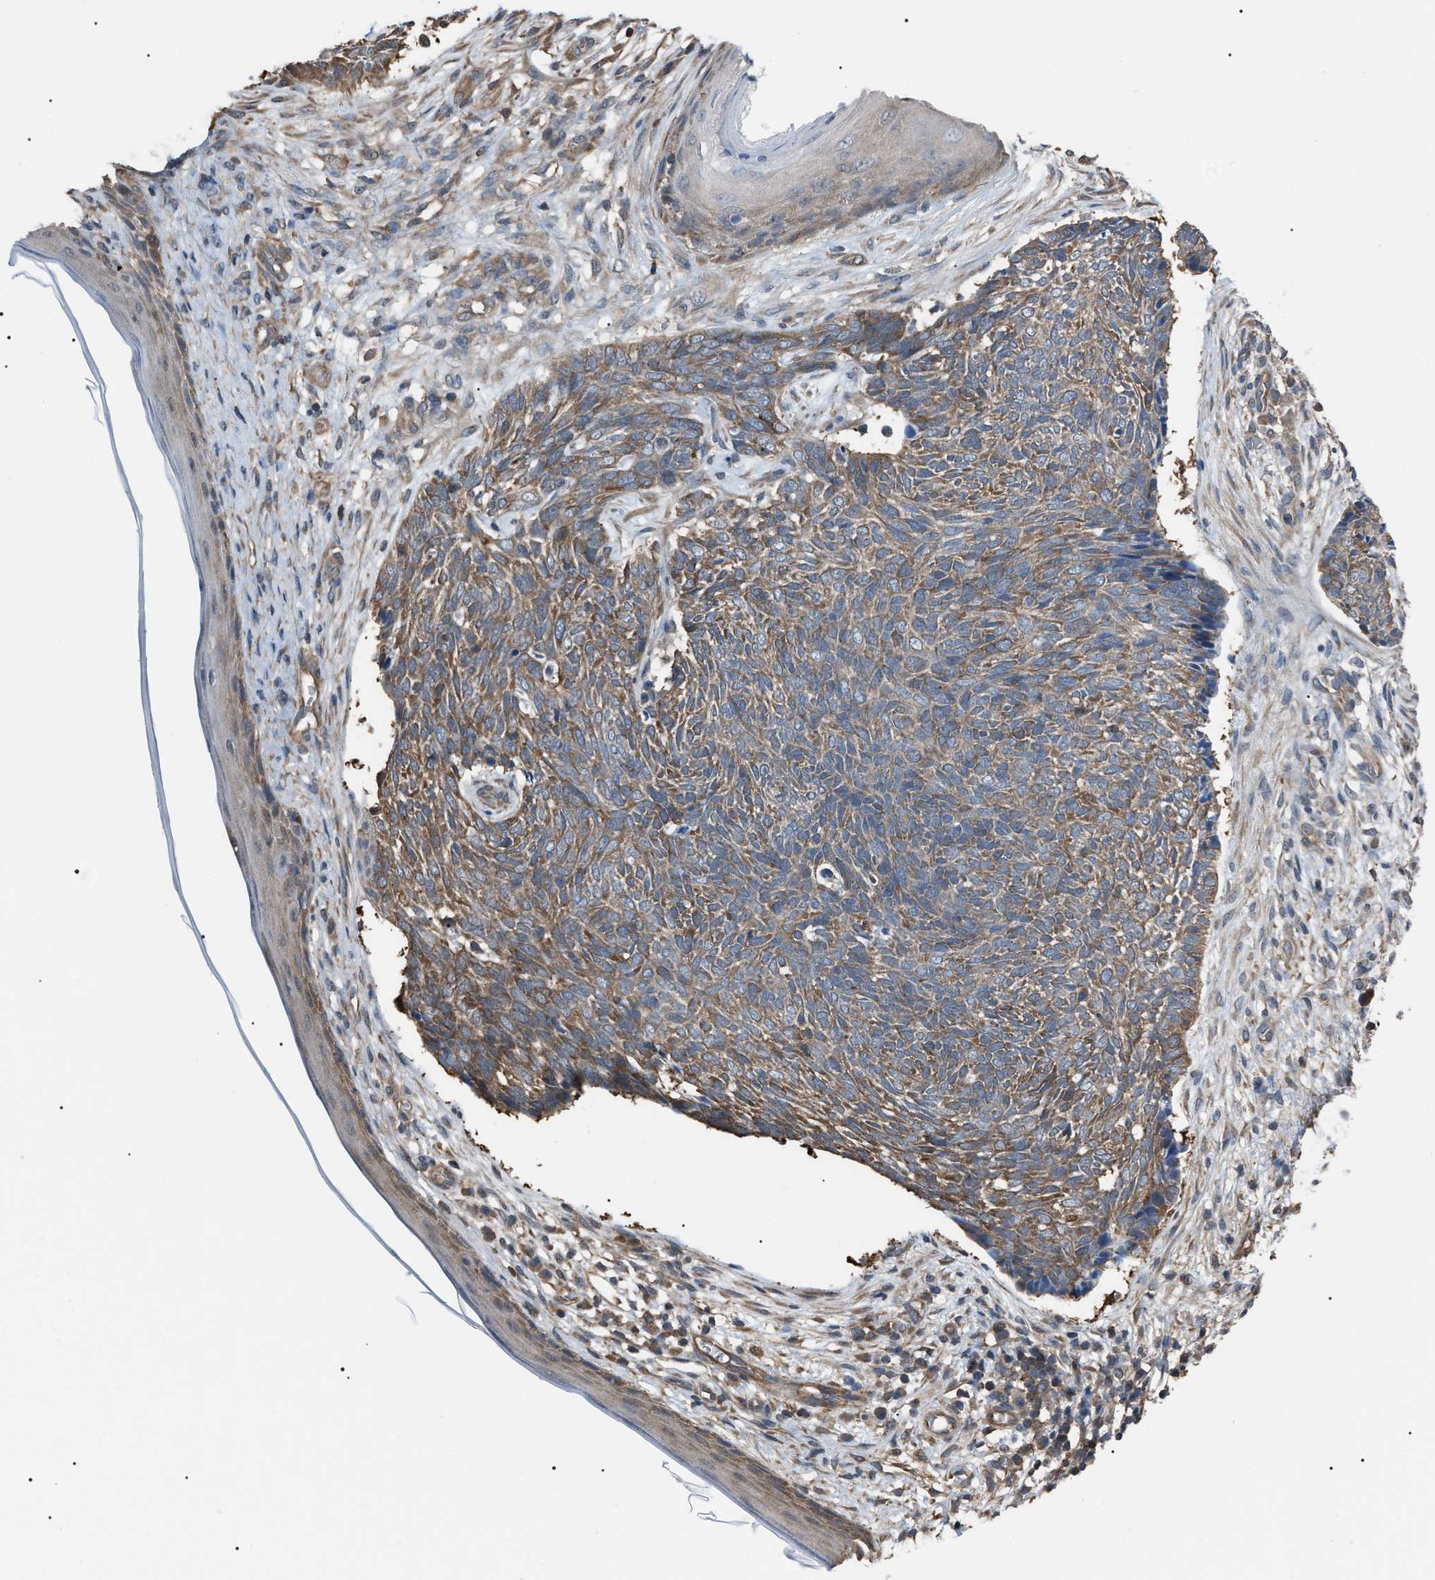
{"staining": {"intensity": "moderate", "quantity": ">75%", "location": "cytoplasmic/membranous"}, "tissue": "skin cancer", "cell_type": "Tumor cells", "image_type": "cancer", "snomed": [{"axis": "morphology", "description": "Basal cell carcinoma"}, {"axis": "topography", "description": "Skin"}], "caption": "Brown immunohistochemical staining in skin basal cell carcinoma reveals moderate cytoplasmic/membranous expression in approximately >75% of tumor cells. (IHC, brightfield microscopy, high magnification).", "gene": "PDCD5", "patient": {"sex": "female", "age": 84}}